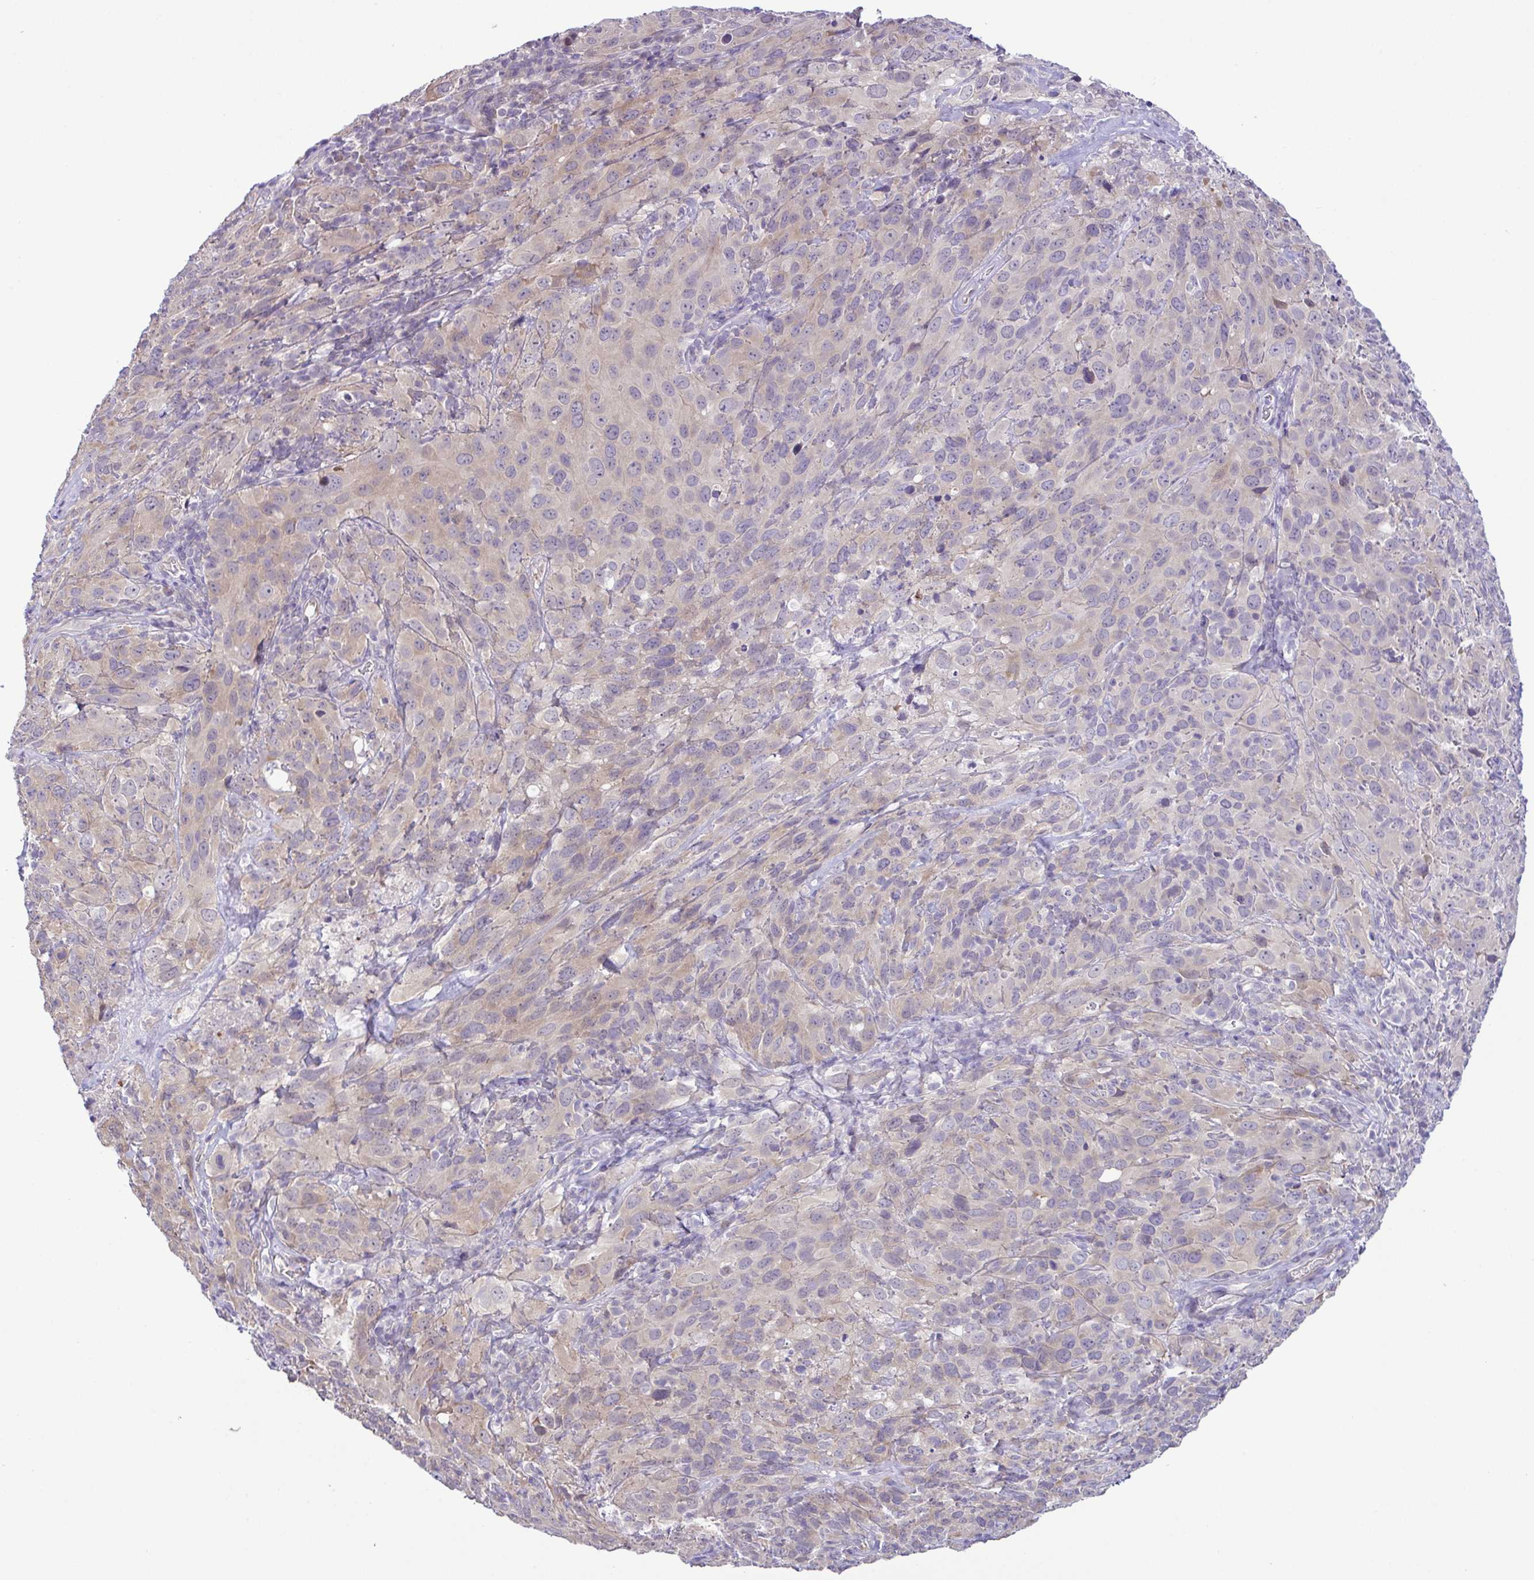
{"staining": {"intensity": "weak", "quantity": "<25%", "location": "cytoplasmic/membranous"}, "tissue": "cervical cancer", "cell_type": "Tumor cells", "image_type": "cancer", "snomed": [{"axis": "morphology", "description": "Squamous cell carcinoma, NOS"}, {"axis": "topography", "description": "Cervix"}], "caption": "DAB immunohistochemical staining of cervical cancer (squamous cell carcinoma) displays no significant staining in tumor cells.", "gene": "SYNPO2L", "patient": {"sex": "female", "age": 51}}